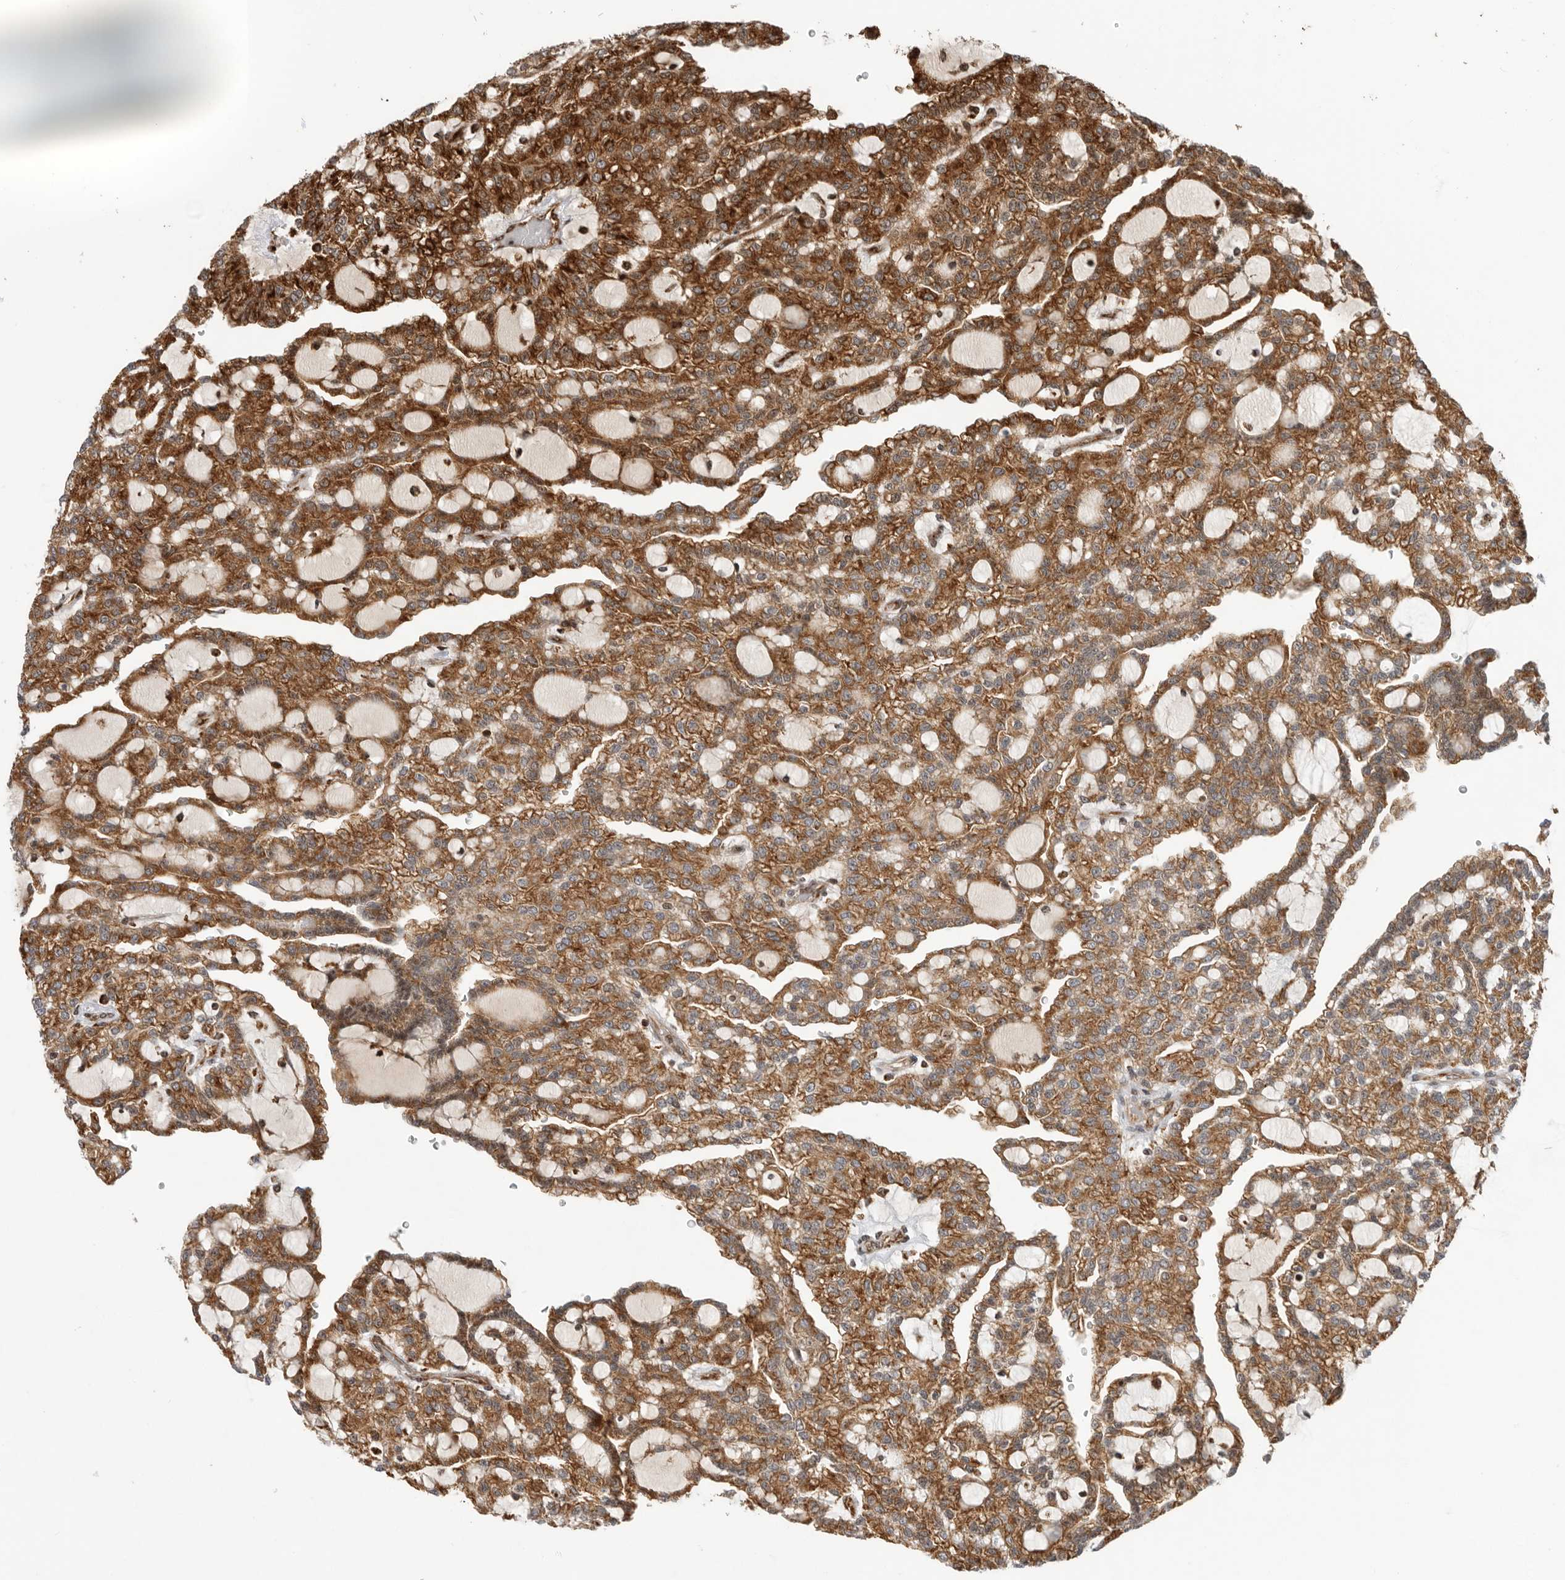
{"staining": {"intensity": "moderate", "quantity": ">75%", "location": "cytoplasmic/membranous"}, "tissue": "renal cancer", "cell_type": "Tumor cells", "image_type": "cancer", "snomed": [{"axis": "morphology", "description": "Adenocarcinoma, NOS"}, {"axis": "topography", "description": "Kidney"}], "caption": "Renal cancer stained with a protein marker displays moderate staining in tumor cells.", "gene": "FZD3", "patient": {"sex": "male", "age": 63}}